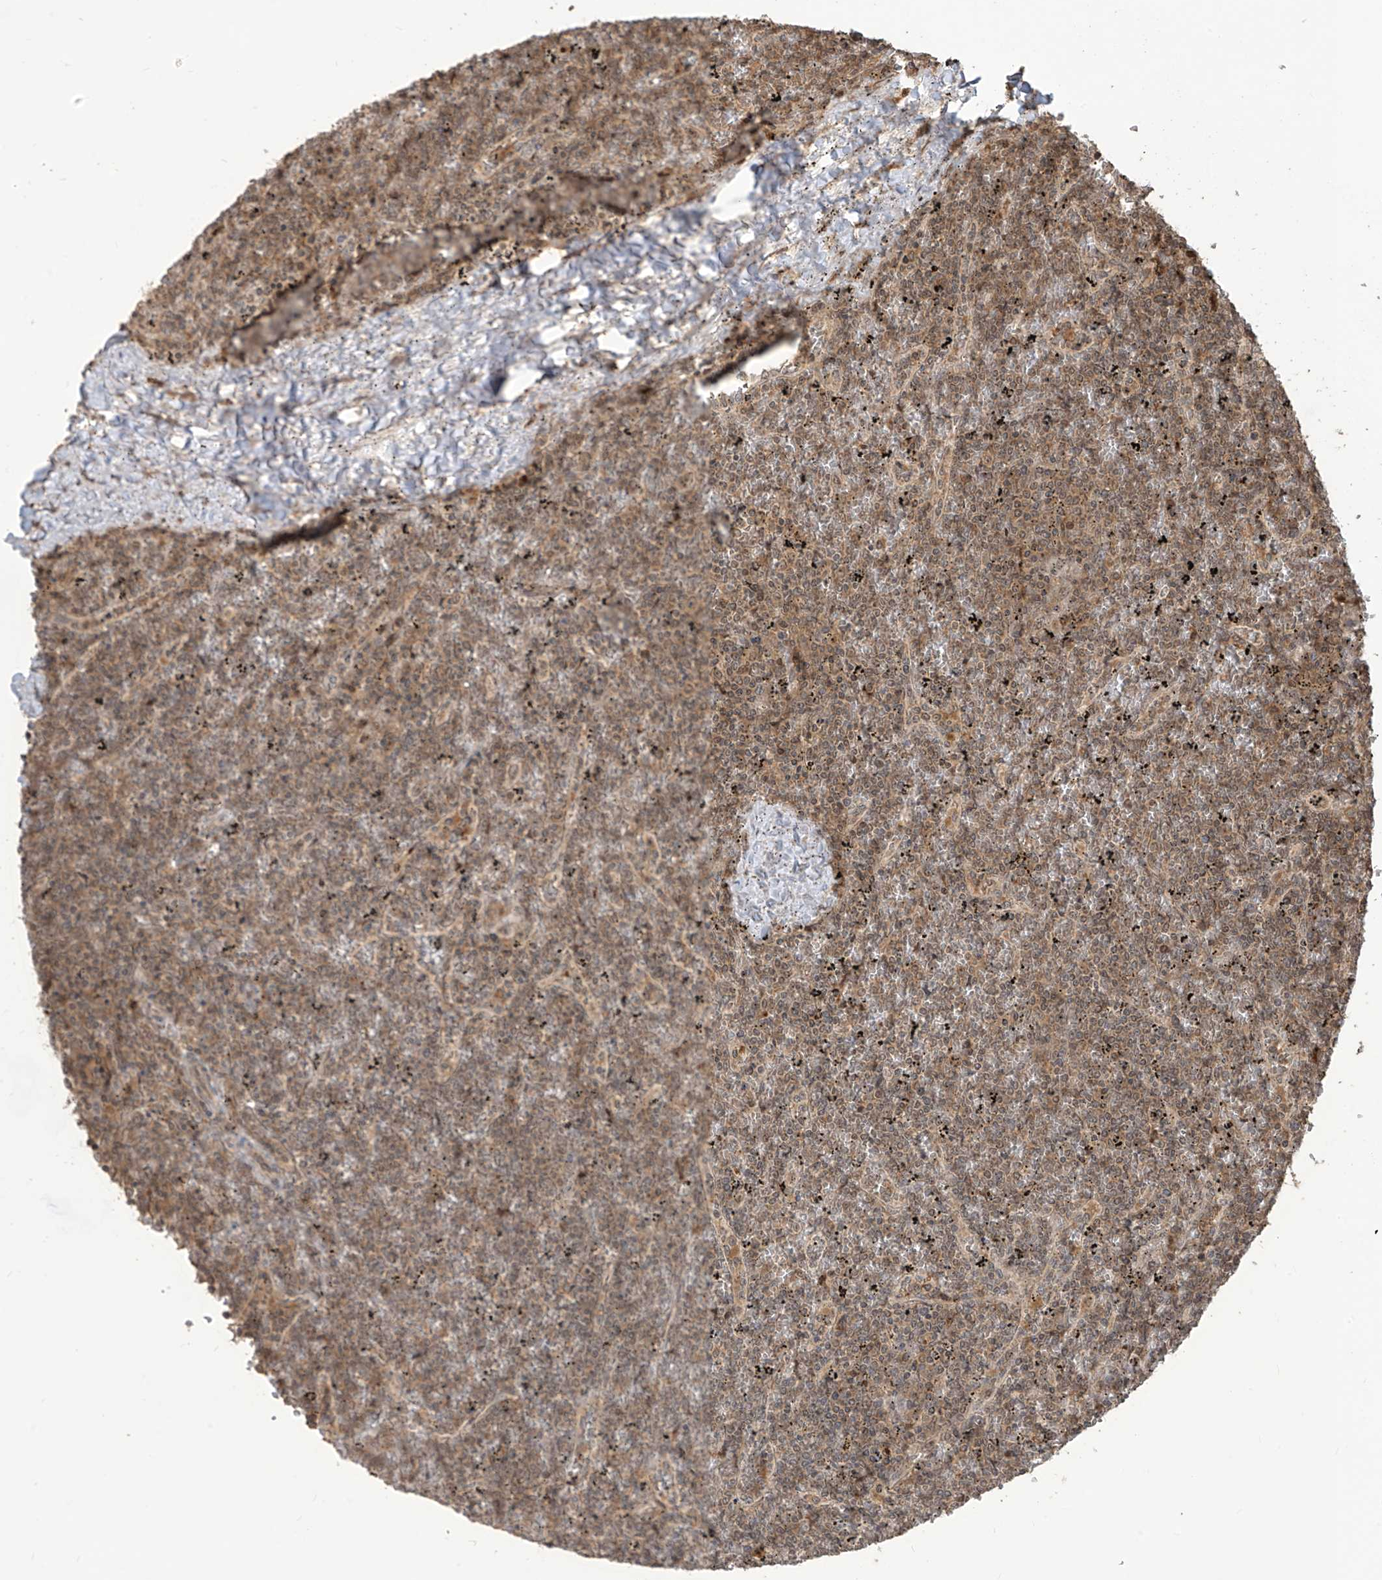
{"staining": {"intensity": "weak", "quantity": ">75%", "location": "cytoplasmic/membranous"}, "tissue": "lymphoma", "cell_type": "Tumor cells", "image_type": "cancer", "snomed": [{"axis": "morphology", "description": "Malignant lymphoma, non-Hodgkin's type, Low grade"}, {"axis": "topography", "description": "Spleen"}], "caption": "About >75% of tumor cells in low-grade malignant lymphoma, non-Hodgkin's type display weak cytoplasmic/membranous protein positivity as visualized by brown immunohistochemical staining.", "gene": "CARF", "patient": {"sex": "female", "age": 19}}